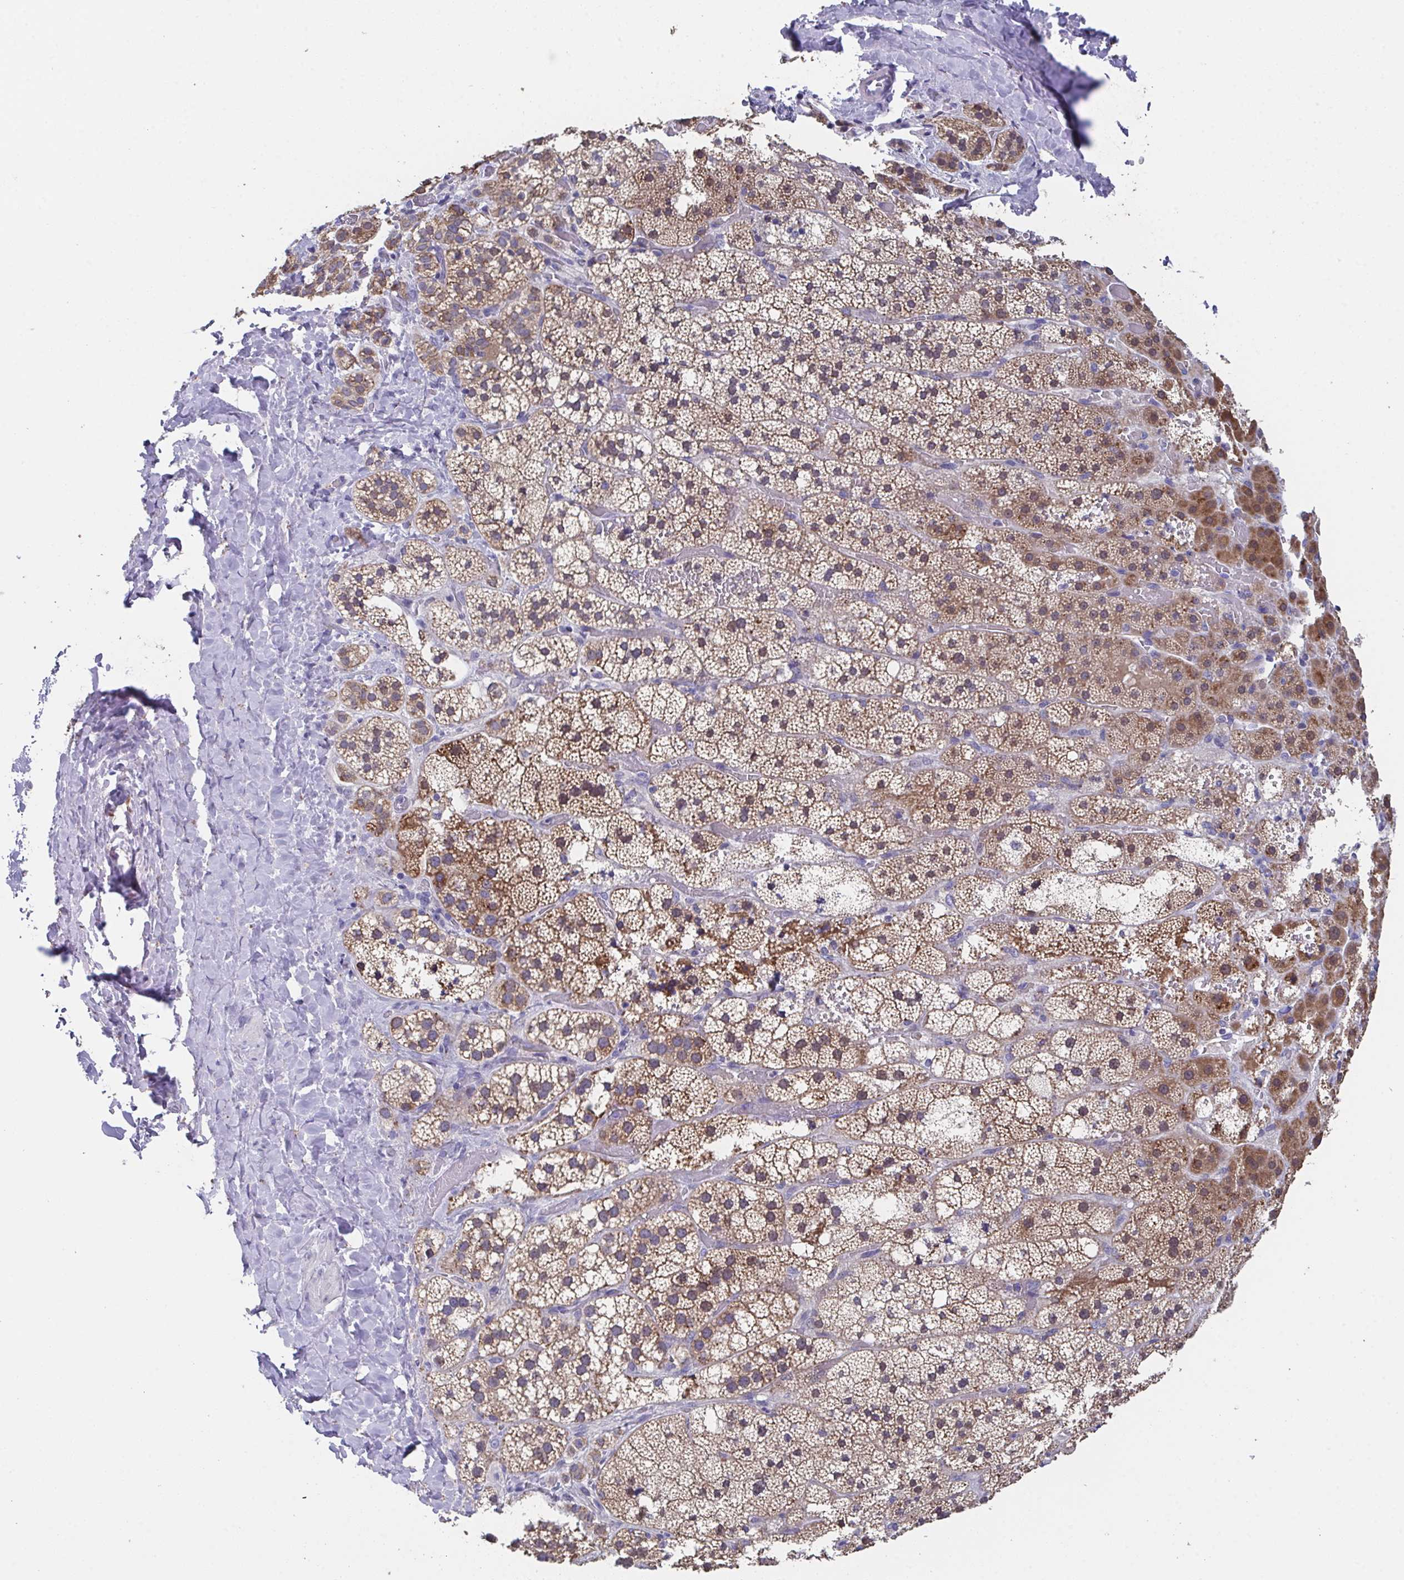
{"staining": {"intensity": "moderate", "quantity": ">75%", "location": "cytoplasmic/membranous"}, "tissue": "adrenal gland", "cell_type": "Glandular cells", "image_type": "normal", "snomed": [{"axis": "morphology", "description": "Normal tissue, NOS"}, {"axis": "topography", "description": "Adrenal gland"}], "caption": "Adrenal gland stained with DAB immunohistochemistry exhibits medium levels of moderate cytoplasmic/membranous positivity in approximately >75% of glandular cells.", "gene": "SSC4D", "patient": {"sex": "male", "age": 53}}